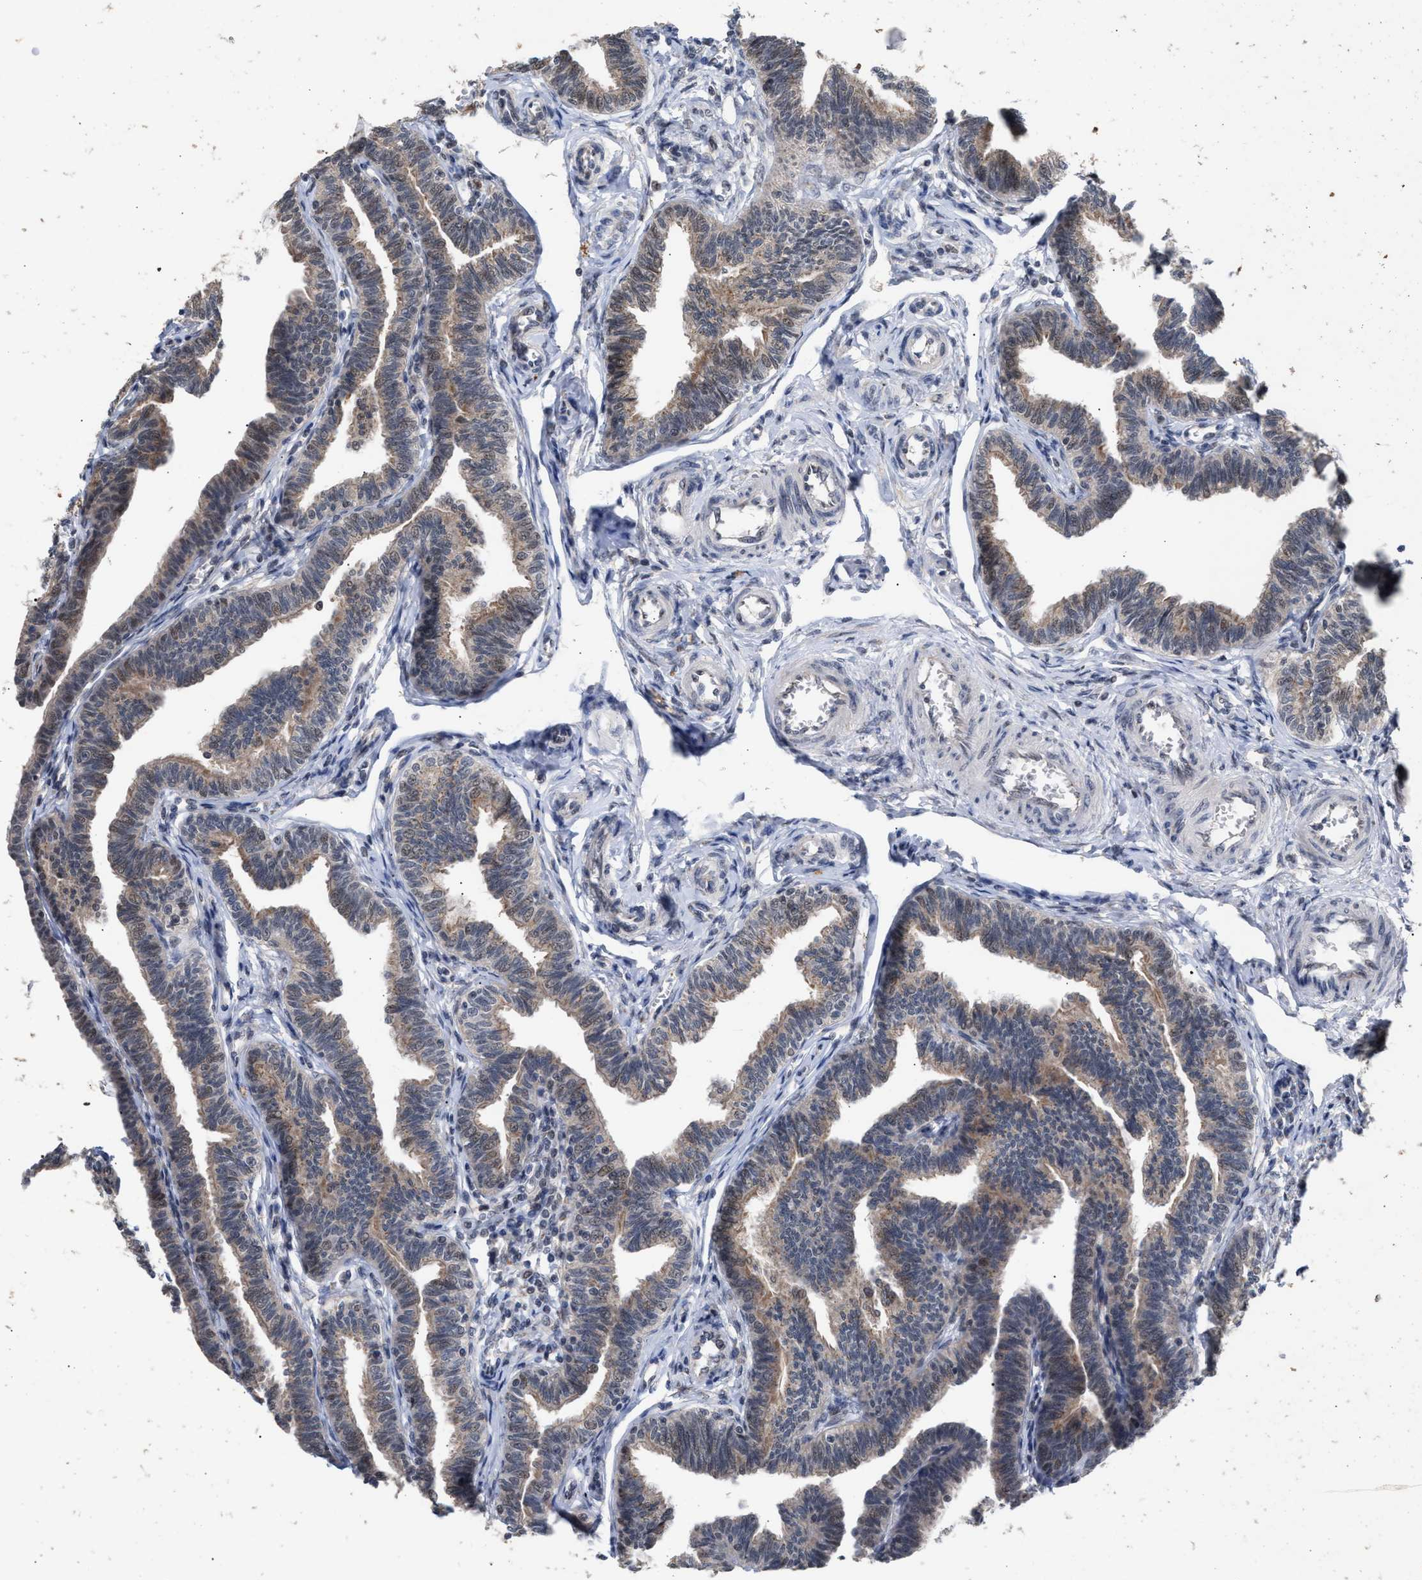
{"staining": {"intensity": "moderate", "quantity": ">75%", "location": "cytoplasmic/membranous"}, "tissue": "fallopian tube", "cell_type": "Glandular cells", "image_type": "normal", "snomed": [{"axis": "morphology", "description": "Normal tissue, NOS"}, {"axis": "topography", "description": "Fallopian tube"}, {"axis": "topography", "description": "Ovary"}], "caption": "Immunohistochemistry staining of normal fallopian tube, which exhibits medium levels of moderate cytoplasmic/membranous positivity in approximately >75% of glandular cells indicating moderate cytoplasmic/membranous protein positivity. The staining was performed using DAB (3,3'-diaminobenzidine) (brown) for protein detection and nuclei were counterstained in hematoxylin (blue).", "gene": "MKNK2", "patient": {"sex": "female", "age": 23}}